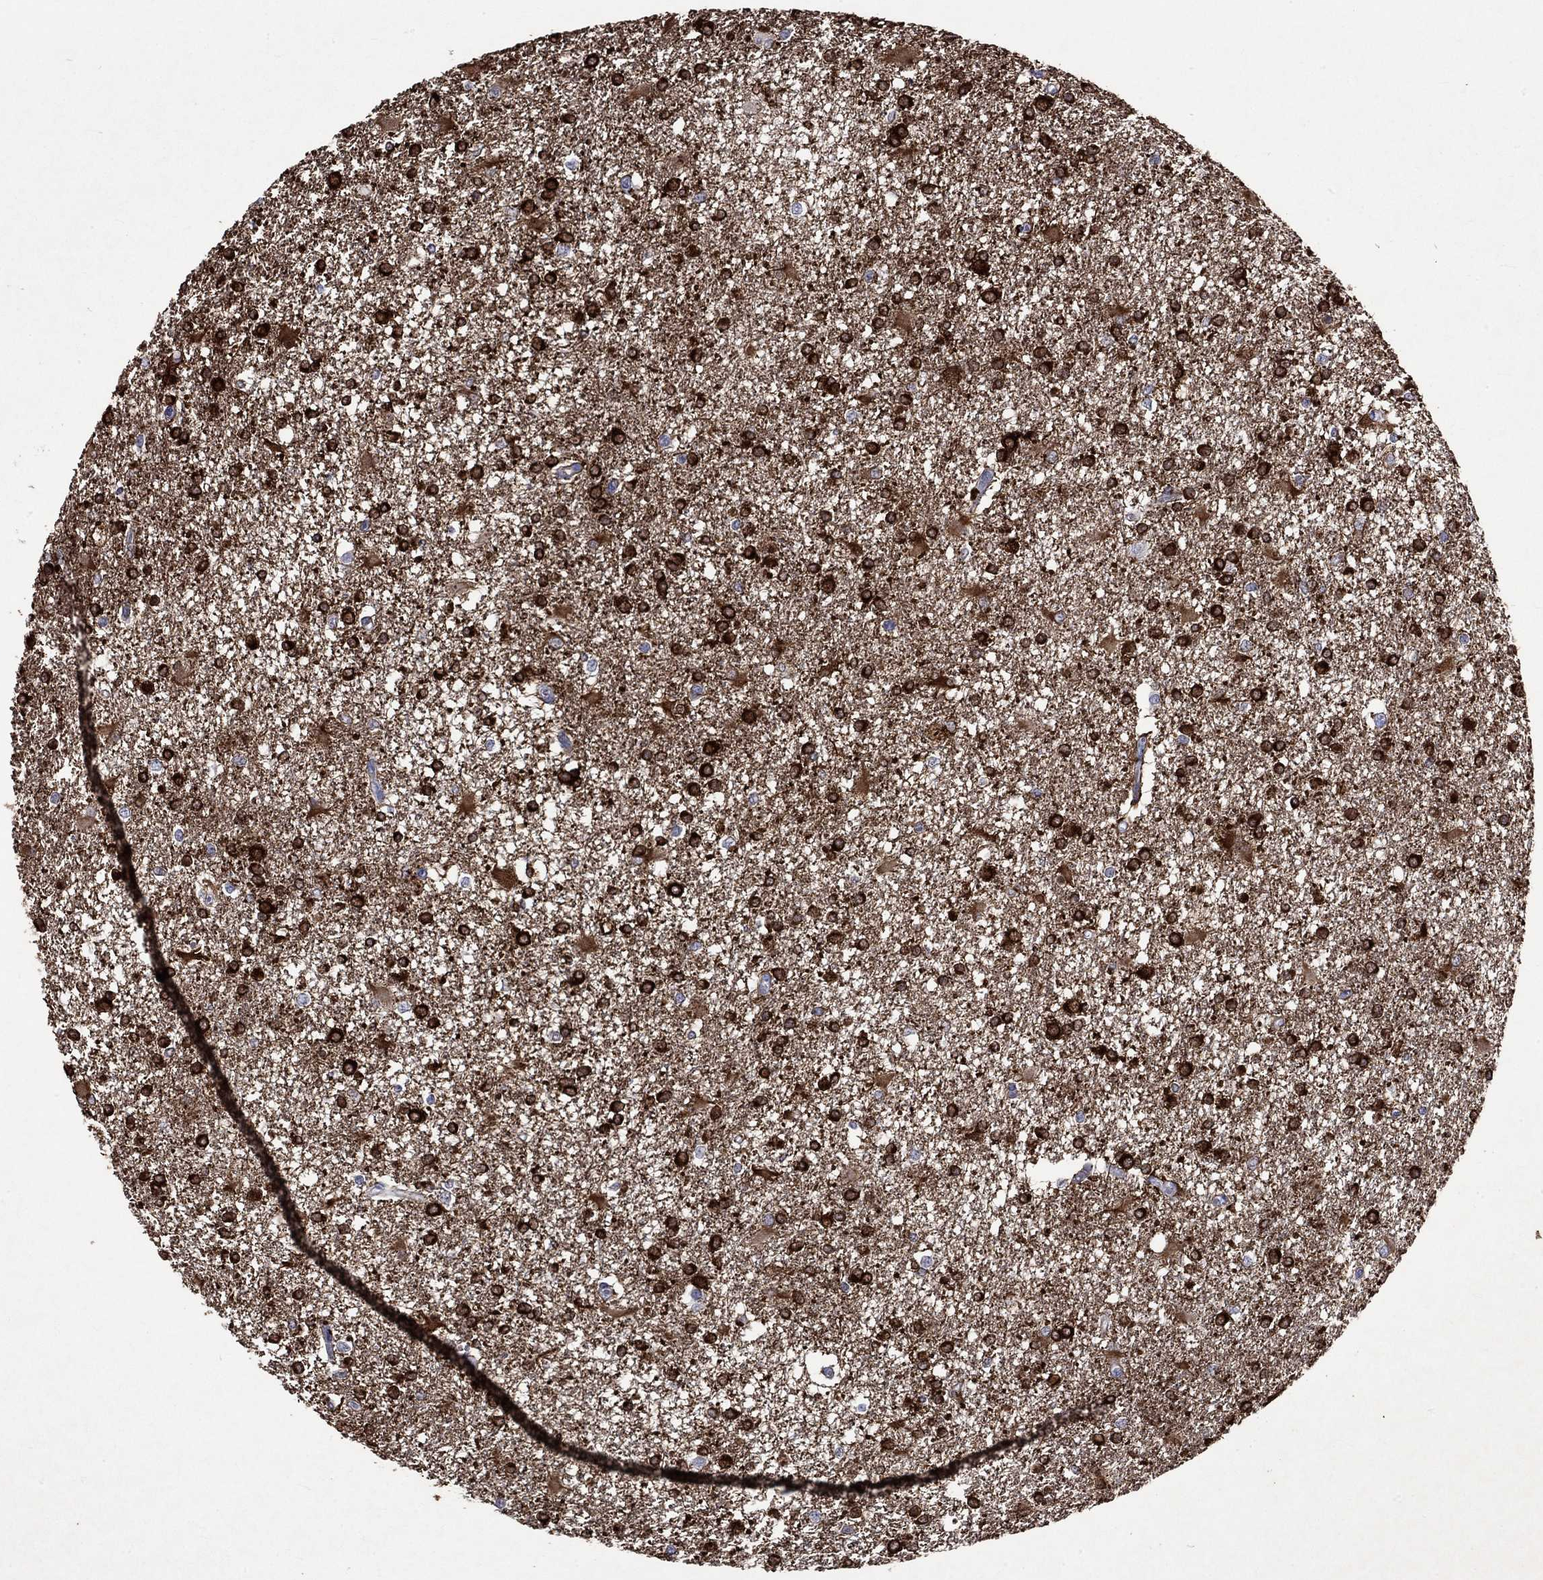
{"staining": {"intensity": "strong", "quantity": ">75%", "location": "cytoplasmic/membranous"}, "tissue": "glioma", "cell_type": "Tumor cells", "image_type": "cancer", "snomed": [{"axis": "morphology", "description": "Glioma, malignant, High grade"}, {"axis": "topography", "description": "Cerebral cortex"}], "caption": "Glioma tissue shows strong cytoplasmic/membranous staining in approximately >75% of tumor cells", "gene": "CRYAB", "patient": {"sex": "male", "age": 79}}